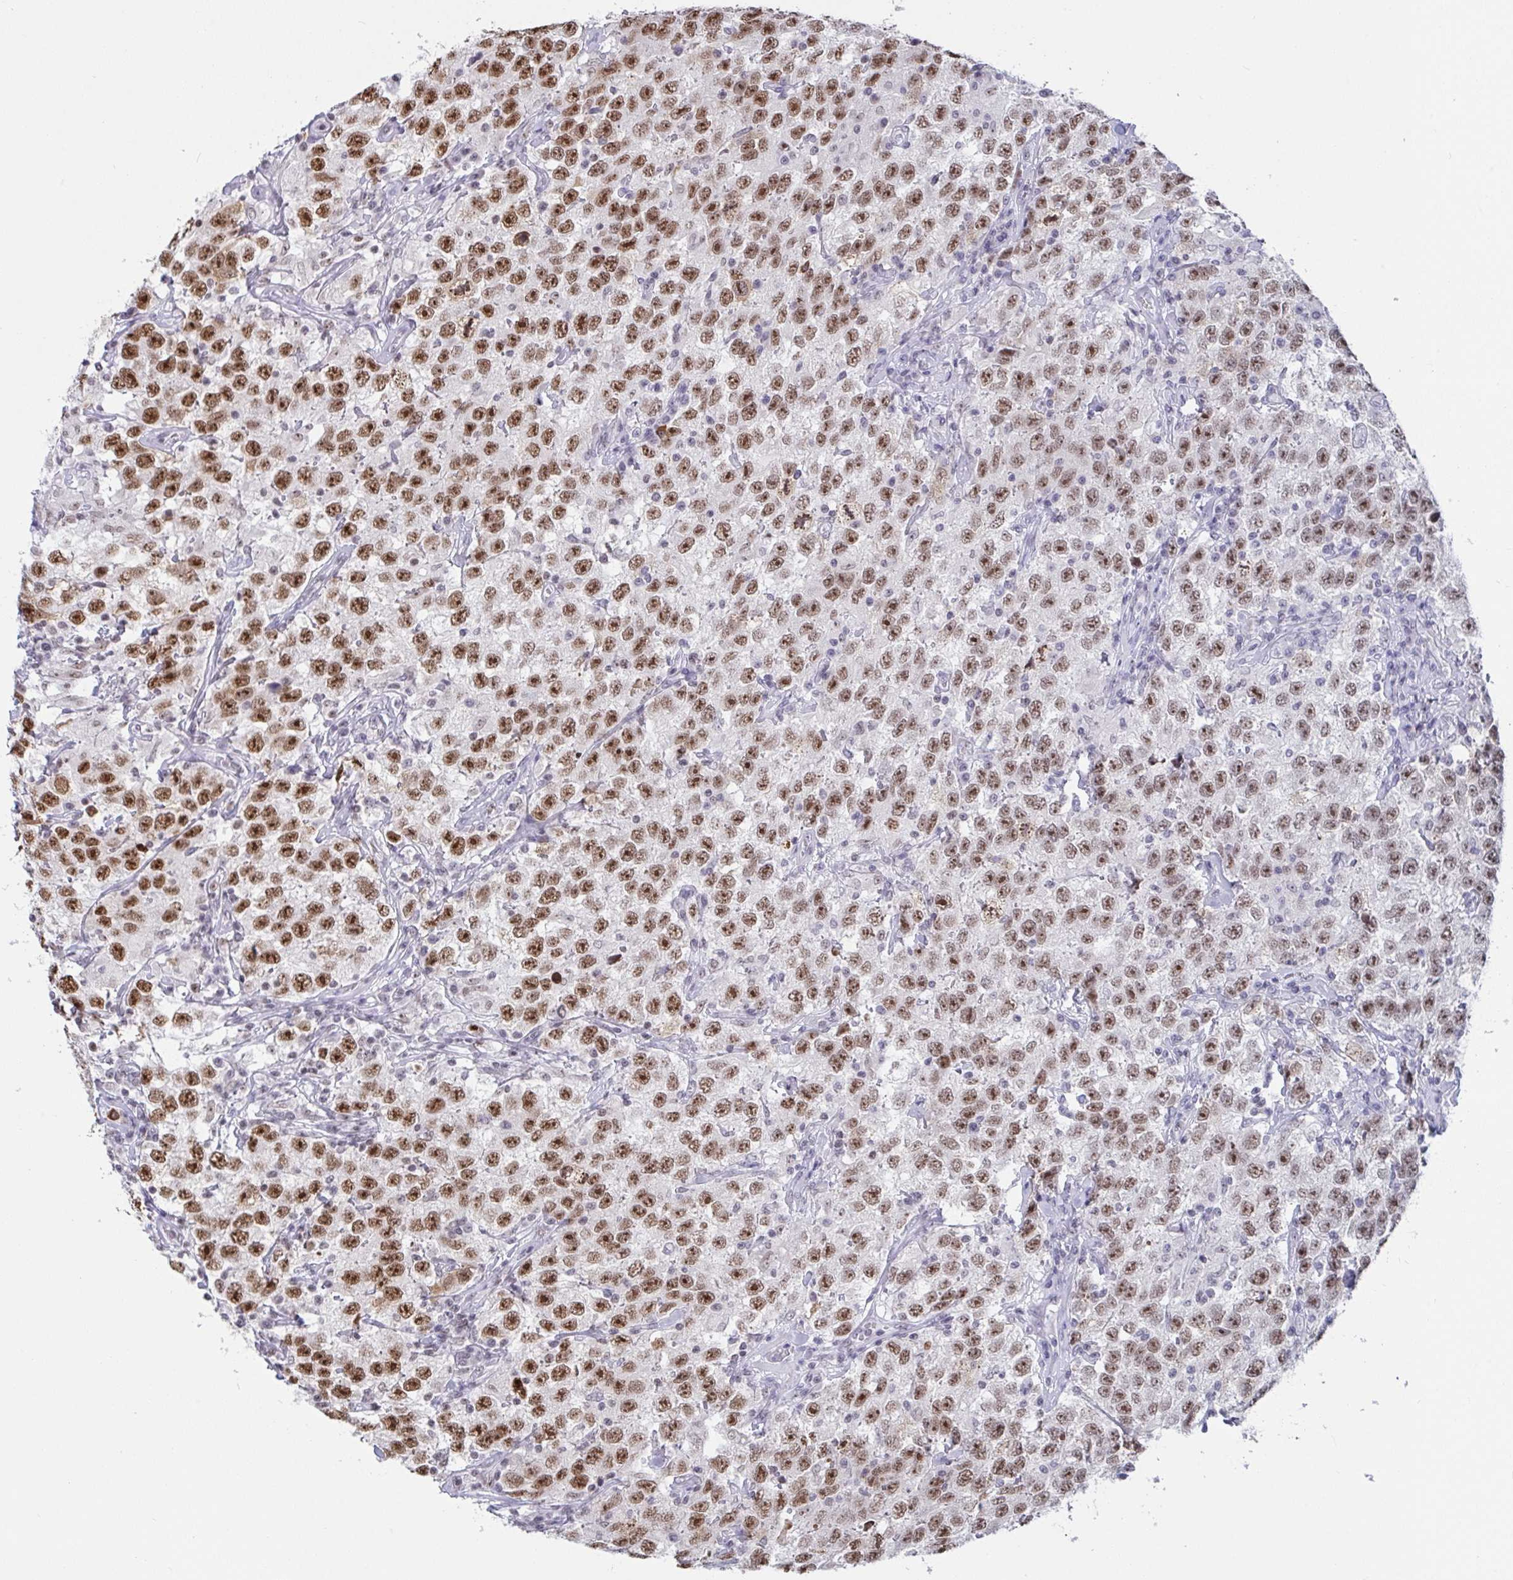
{"staining": {"intensity": "moderate", "quantity": ">75%", "location": "nuclear"}, "tissue": "testis cancer", "cell_type": "Tumor cells", "image_type": "cancer", "snomed": [{"axis": "morphology", "description": "Seminoma, NOS"}, {"axis": "topography", "description": "Testis"}], "caption": "A high-resolution photomicrograph shows IHC staining of testis seminoma, which exhibits moderate nuclear expression in about >75% of tumor cells.", "gene": "SUPT16H", "patient": {"sex": "male", "age": 41}}